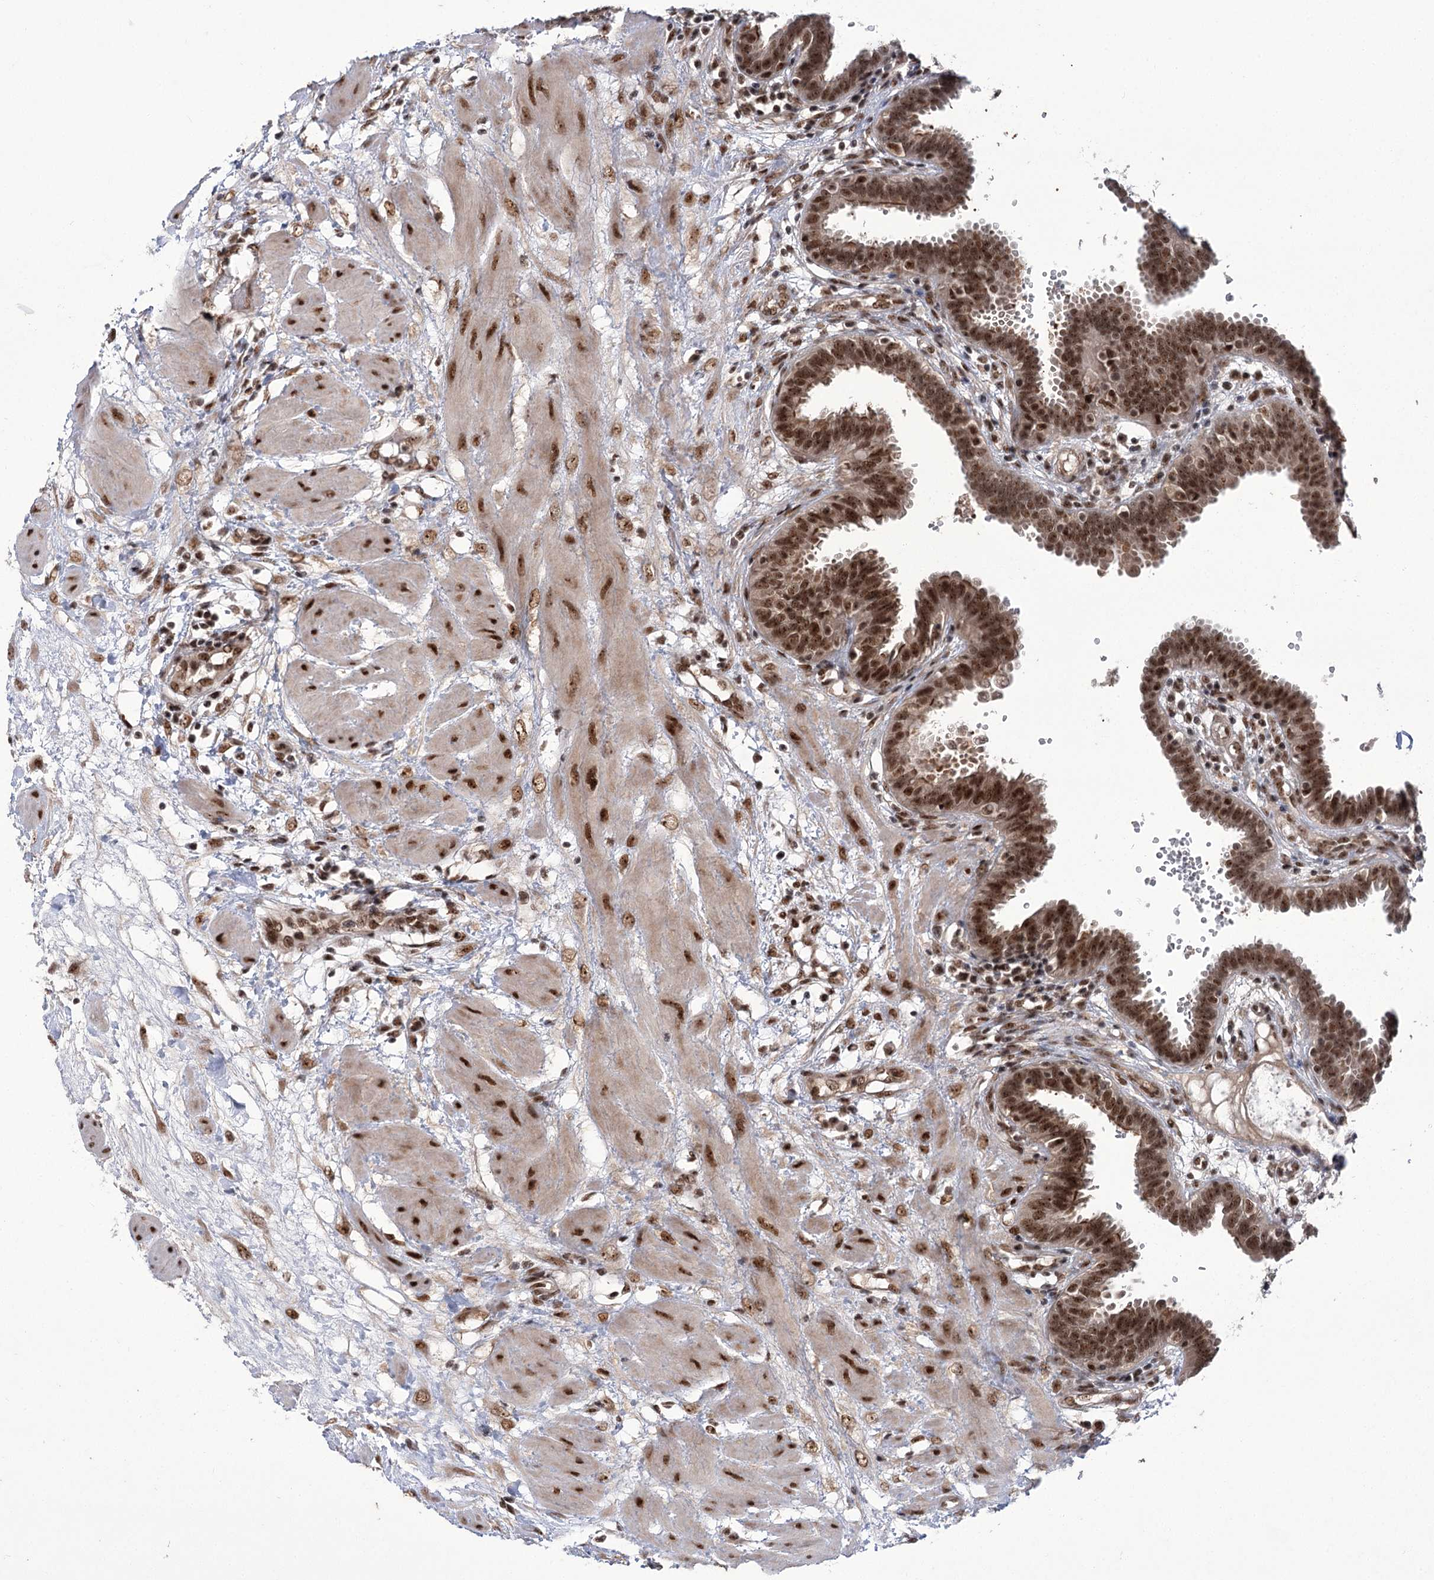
{"staining": {"intensity": "strong", "quantity": ">75%", "location": "cytoplasmic/membranous,nuclear"}, "tissue": "fallopian tube", "cell_type": "Glandular cells", "image_type": "normal", "snomed": [{"axis": "morphology", "description": "Normal tissue, NOS"}, {"axis": "topography", "description": "Fallopian tube"}, {"axis": "topography", "description": "Placenta"}], "caption": "An immunohistochemistry (IHC) micrograph of normal tissue is shown. Protein staining in brown shows strong cytoplasmic/membranous,nuclear positivity in fallopian tube within glandular cells. The staining is performed using DAB (3,3'-diaminobenzidine) brown chromogen to label protein expression. The nuclei are counter-stained blue using hematoxylin.", "gene": "ERCC3", "patient": {"sex": "female", "age": 32}}